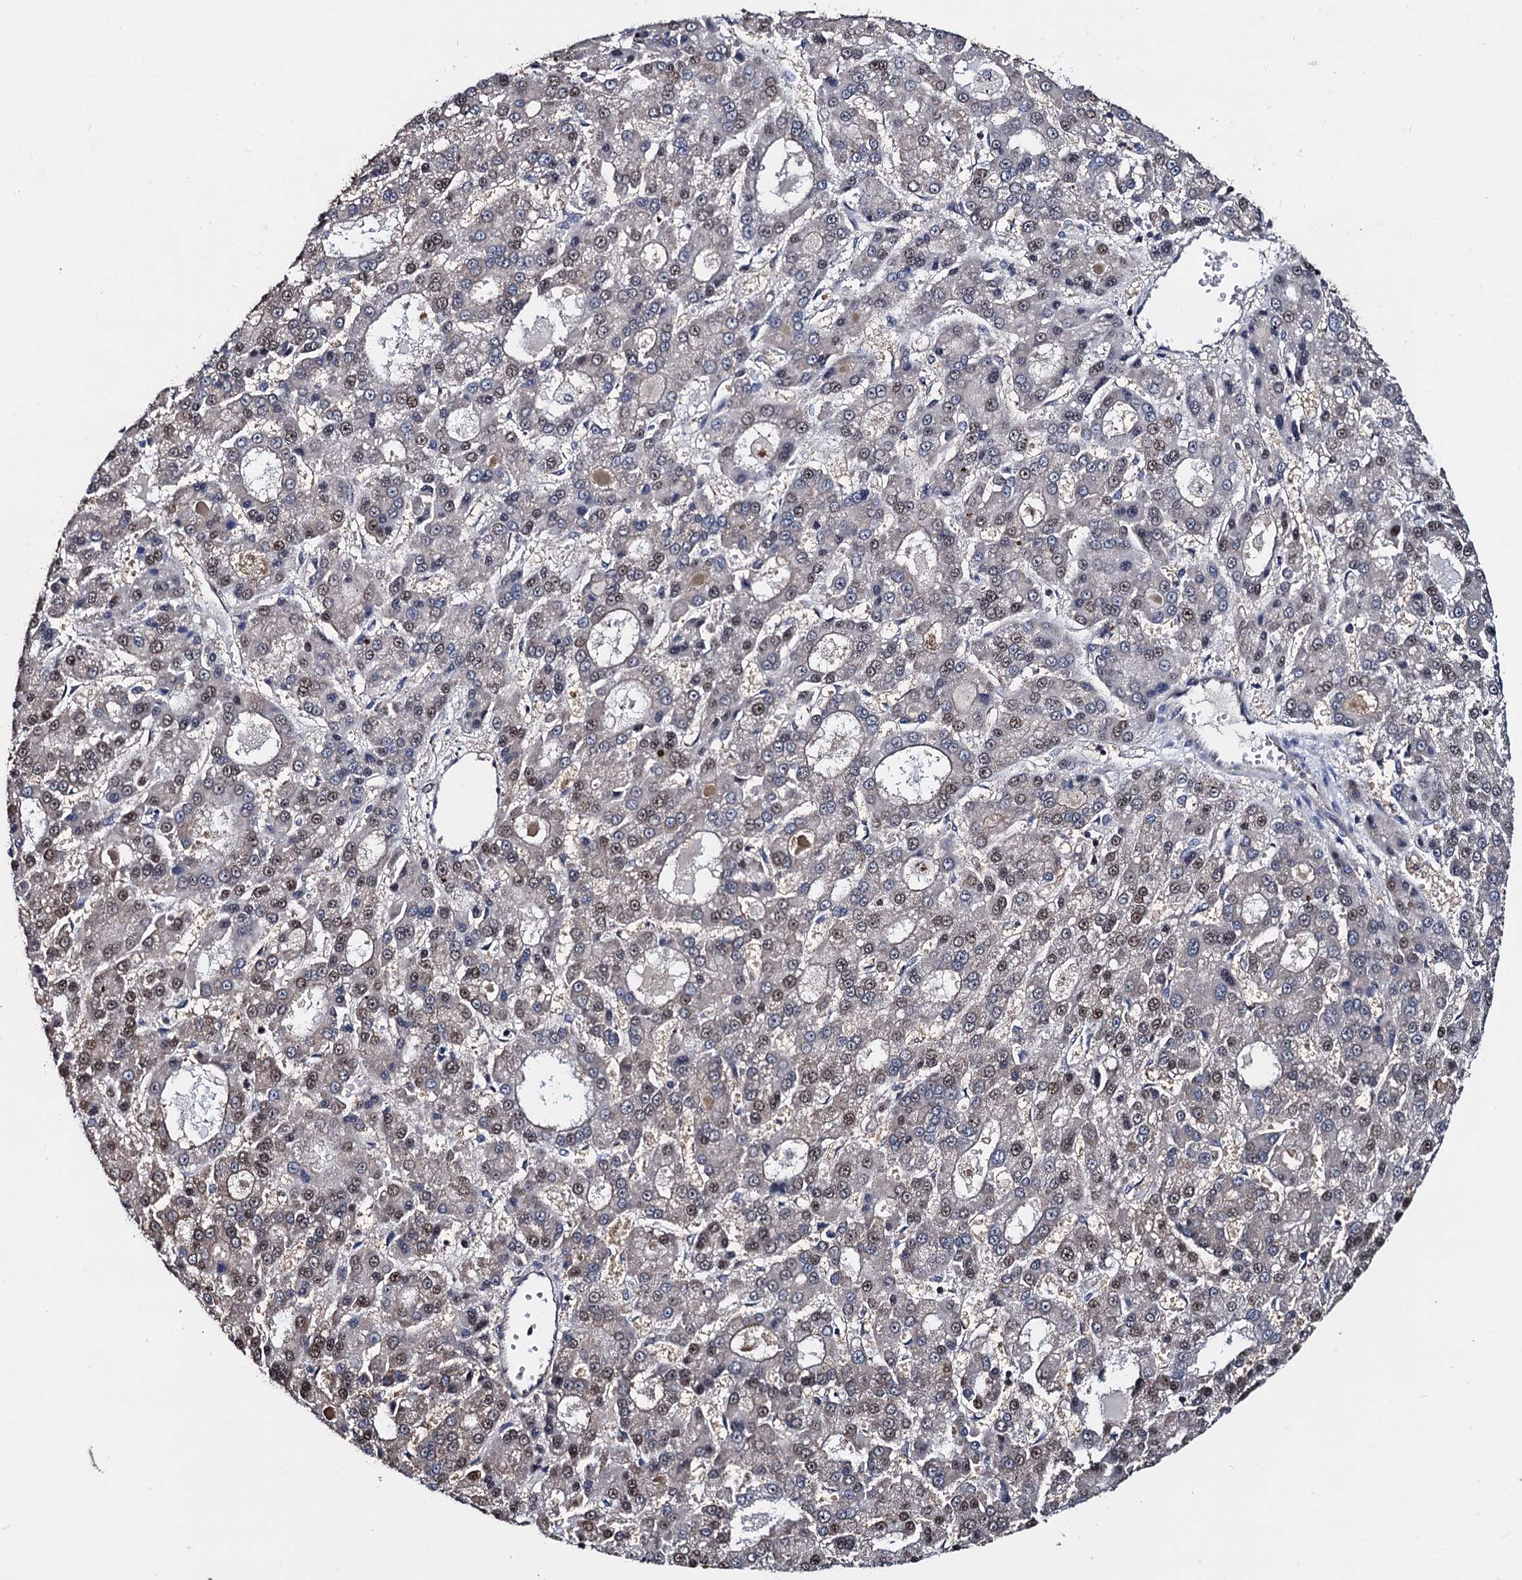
{"staining": {"intensity": "weak", "quantity": "25%-75%", "location": "nuclear"}, "tissue": "liver cancer", "cell_type": "Tumor cells", "image_type": "cancer", "snomed": [{"axis": "morphology", "description": "Carcinoma, Hepatocellular, NOS"}, {"axis": "topography", "description": "Liver"}], "caption": "A photomicrograph showing weak nuclear expression in approximately 25%-75% of tumor cells in hepatocellular carcinoma (liver), as visualized by brown immunohistochemical staining.", "gene": "PTCD3", "patient": {"sex": "male", "age": 70}}